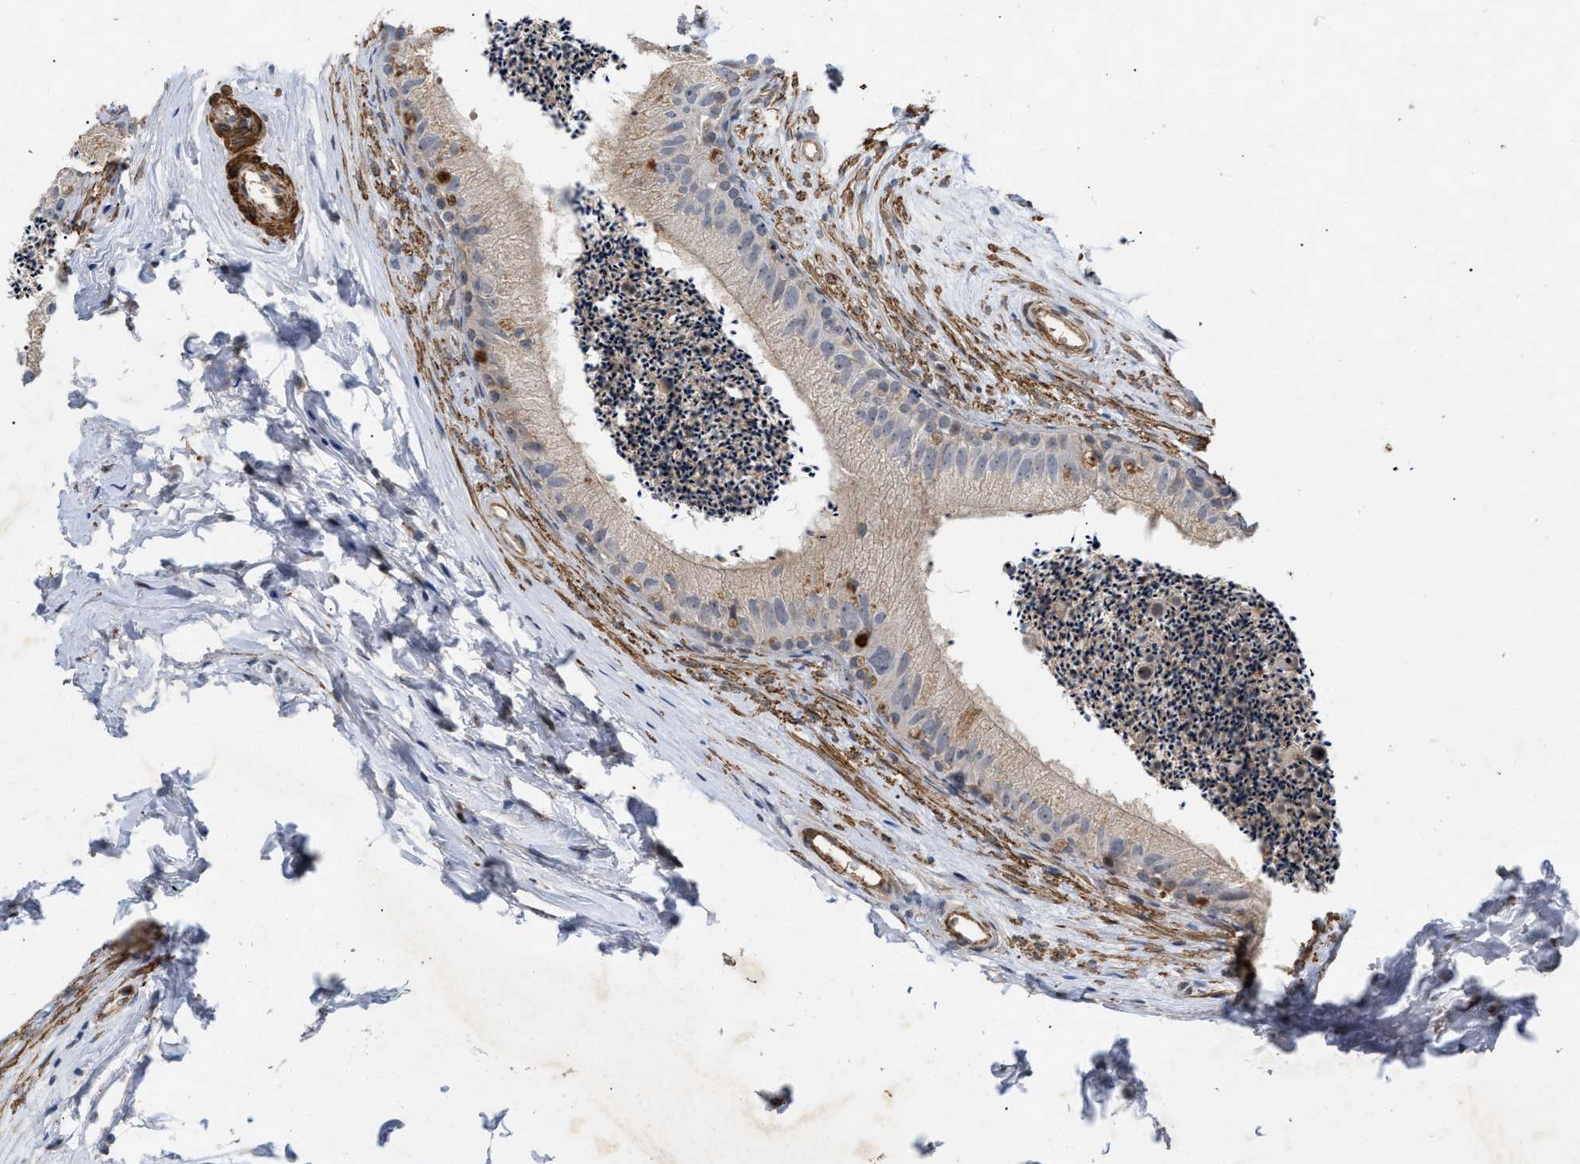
{"staining": {"intensity": "weak", "quantity": ">75%", "location": "cytoplasmic/membranous"}, "tissue": "epididymis", "cell_type": "Glandular cells", "image_type": "normal", "snomed": [{"axis": "morphology", "description": "Normal tissue, NOS"}, {"axis": "topography", "description": "Epididymis"}], "caption": "A high-resolution photomicrograph shows immunohistochemistry staining of benign epididymis, which displays weak cytoplasmic/membranous positivity in about >75% of glandular cells.", "gene": "ST6GALNAC6", "patient": {"sex": "male", "age": 56}}